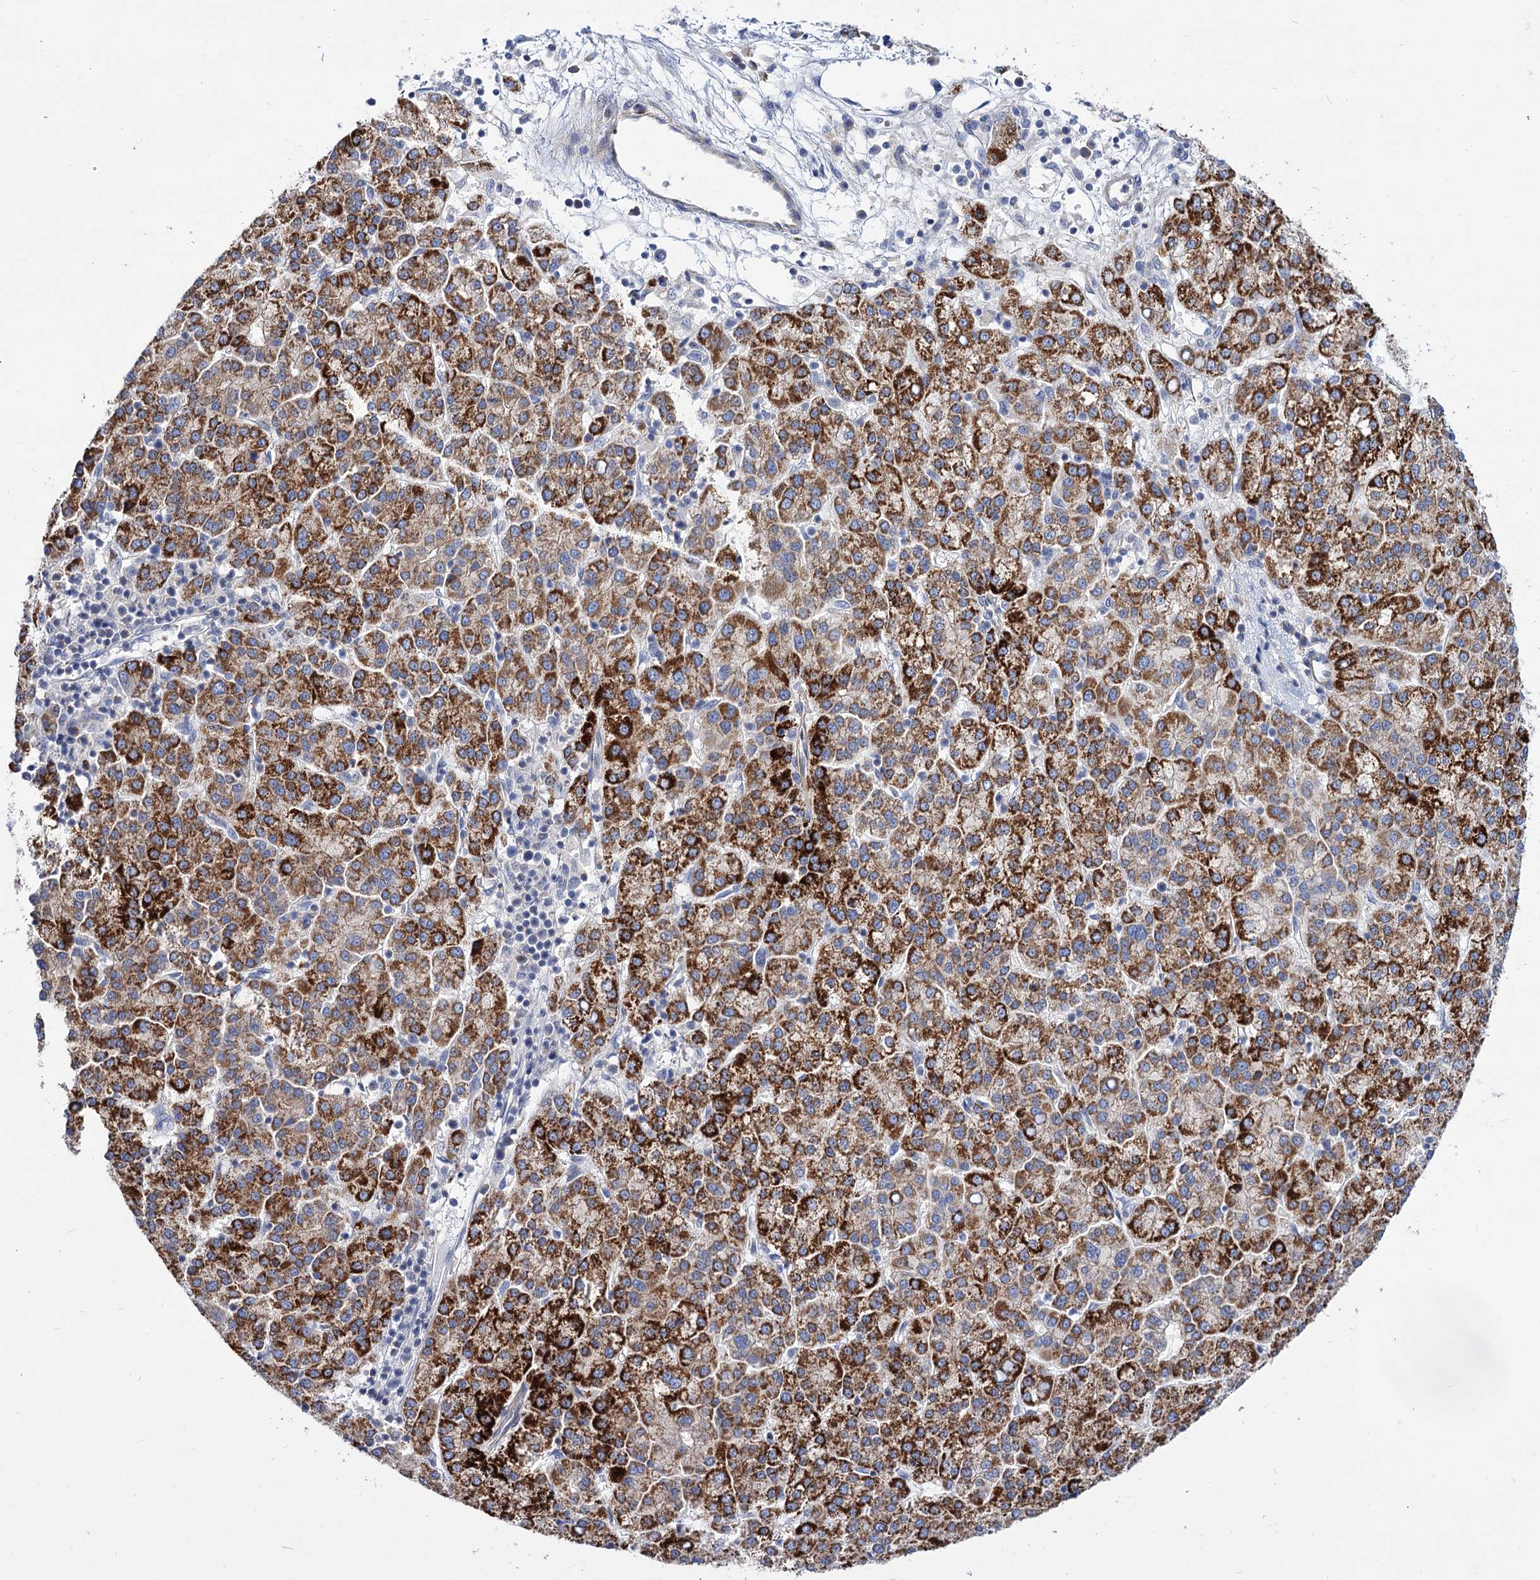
{"staining": {"intensity": "strong", "quantity": ">75%", "location": "cytoplasmic/membranous"}, "tissue": "liver cancer", "cell_type": "Tumor cells", "image_type": "cancer", "snomed": [{"axis": "morphology", "description": "Carcinoma, Hepatocellular, NOS"}, {"axis": "topography", "description": "Liver"}], "caption": "Protein expression analysis of liver cancer reveals strong cytoplasmic/membranous positivity in about >75% of tumor cells. The protein of interest is stained brown, and the nuclei are stained in blue (DAB (3,3'-diaminobenzidine) IHC with brightfield microscopy, high magnification).", "gene": "NUDCD2", "patient": {"sex": "female", "age": 58}}